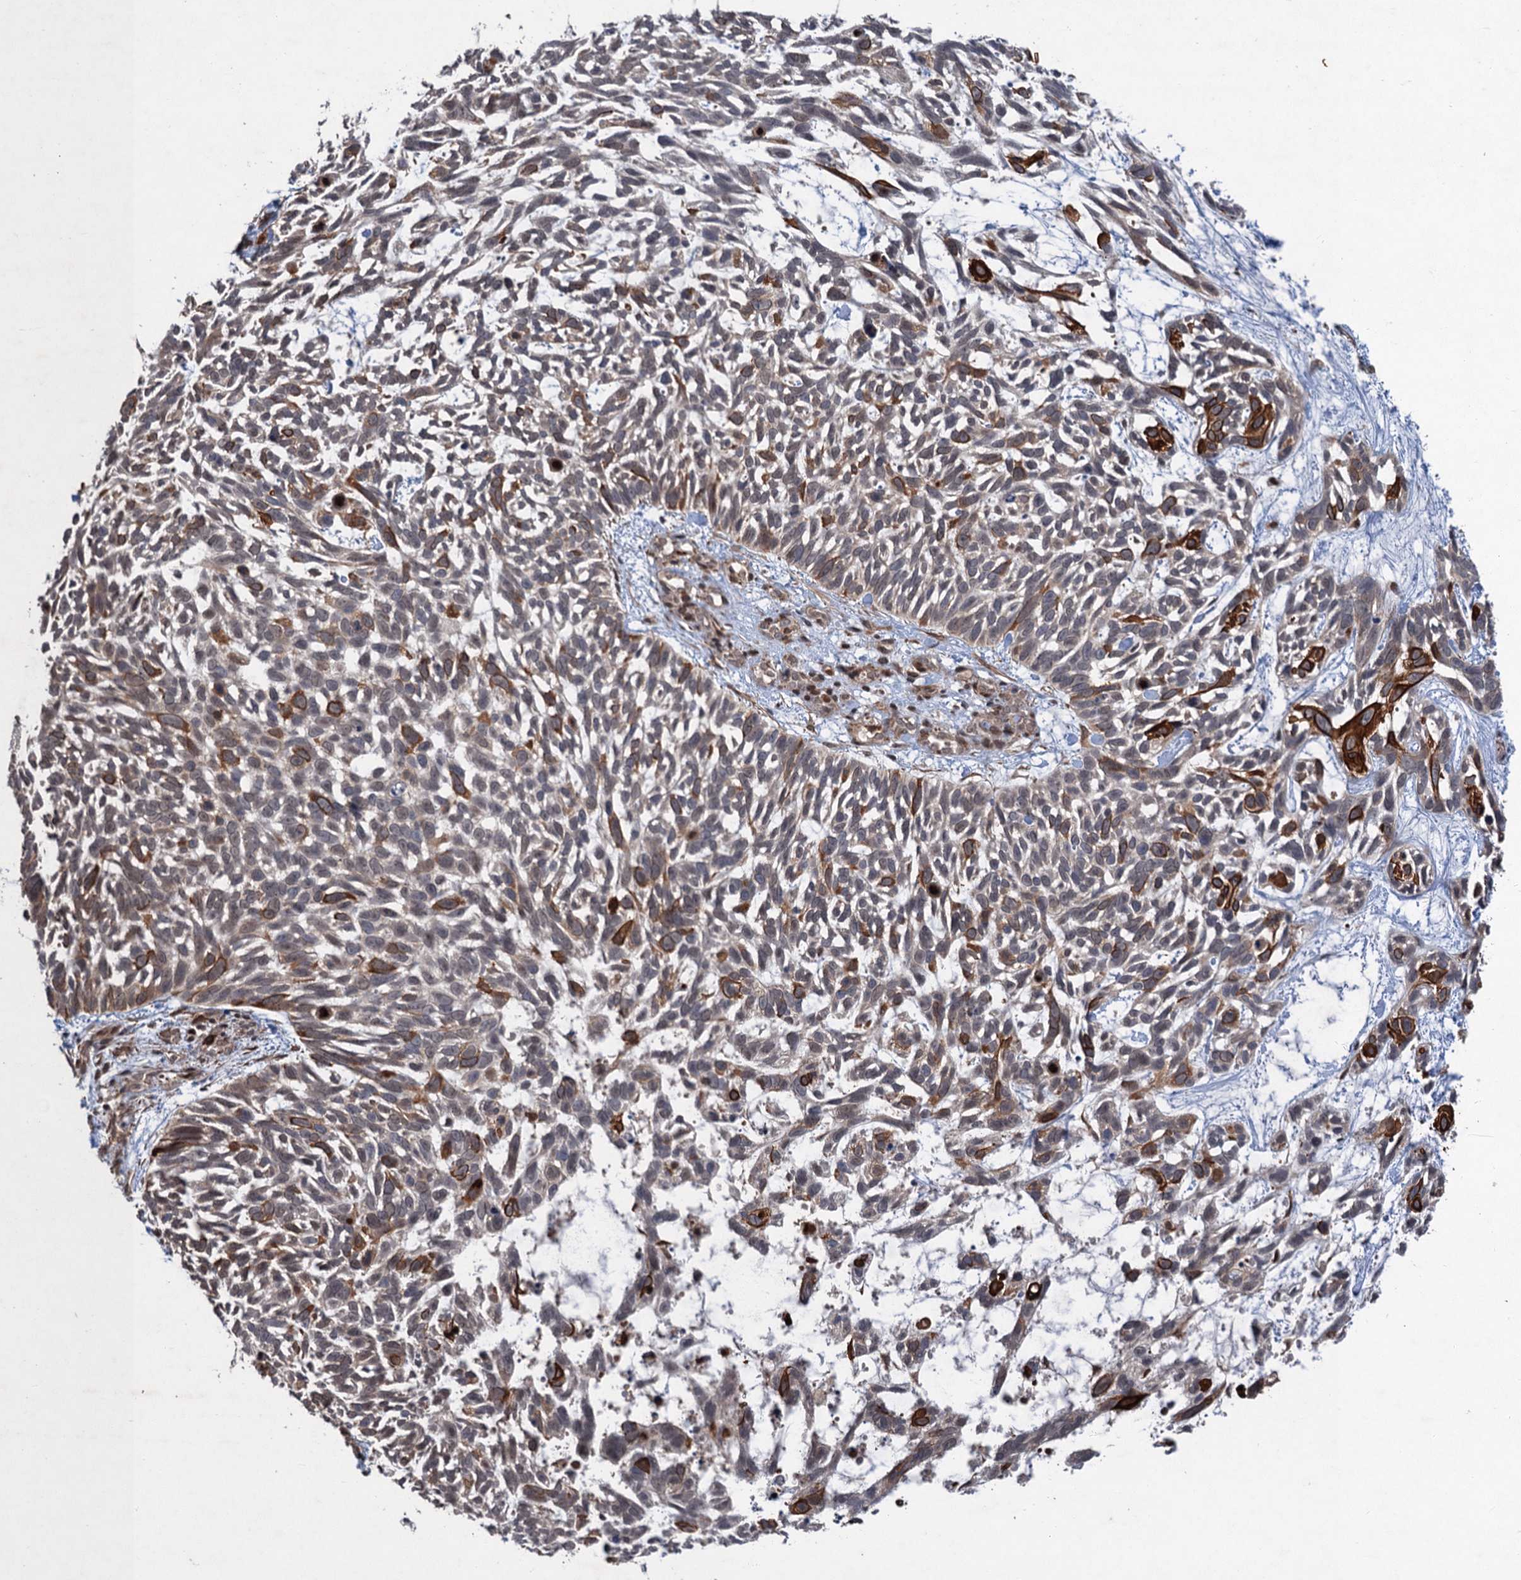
{"staining": {"intensity": "strong", "quantity": "<25%", "location": "cytoplasmic/membranous"}, "tissue": "skin cancer", "cell_type": "Tumor cells", "image_type": "cancer", "snomed": [{"axis": "morphology", "description": "Basal cell carcinoma"}, {"axis": "topography", "description": "Skin"}], "caption": "Brown immunohistochemical staining in skin cancer displays strong cytoplasmic/membranous expression in about <25% of tumor cells.", "gene": "TTC31", "patient": {"sex": "male", "age": 88}}